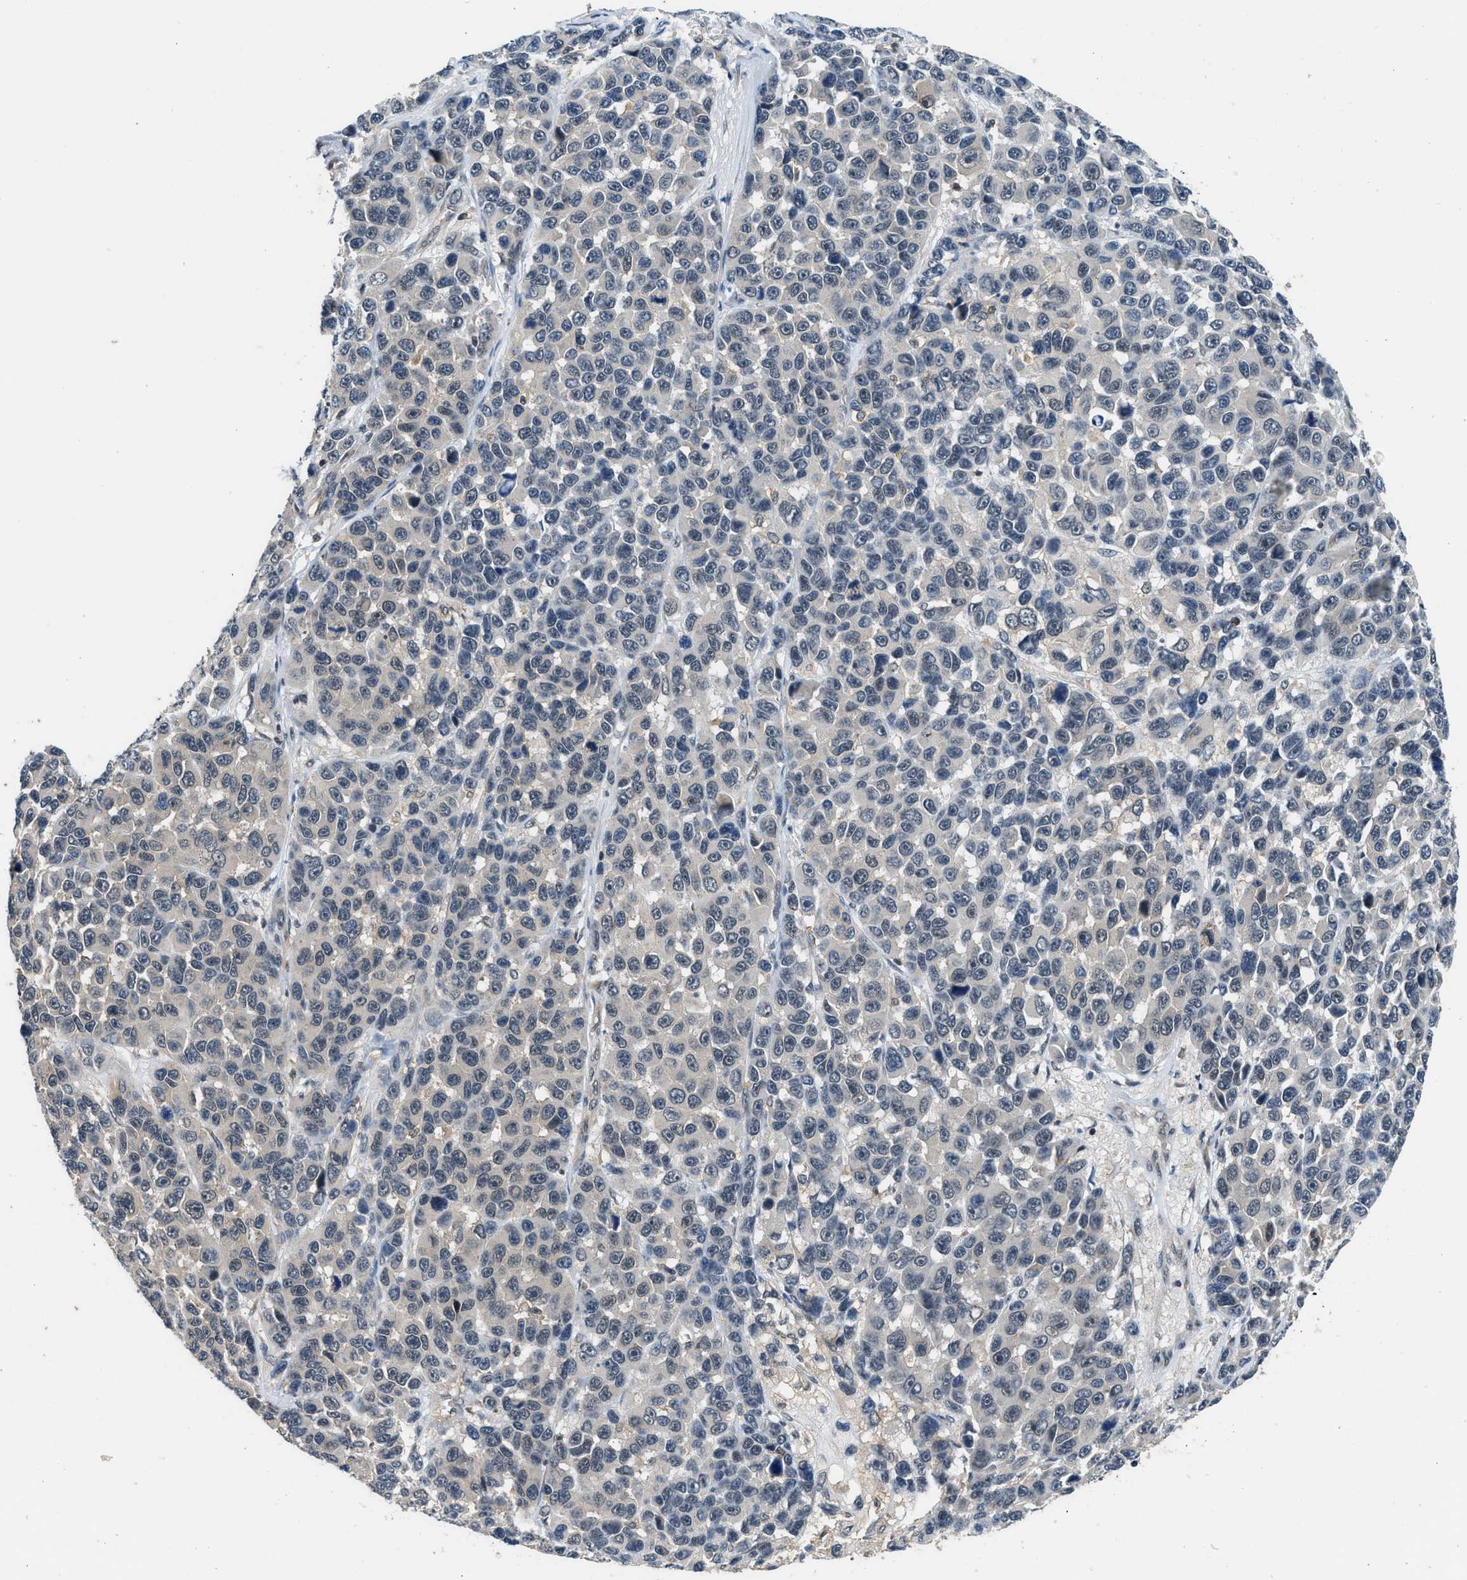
{"staining": {"intensity": "negative", "quantity": "none", "location": "none"}, "tissue": "melanoma", "cell_type": "Tumor cells", "image_type": "cancer", "snomed": [{"axis": "morphology", "description": "Malignant melanoma, NOS"}, {"axis": "topography", "description": "Skin"}], "caption": "The immunohistochemistry (IHC) photomicrograph has no significant positivity in tumor cells of melanoma tissue.", "gene": "MTMR1", "patient": {"sex": "male", "age": 53}}